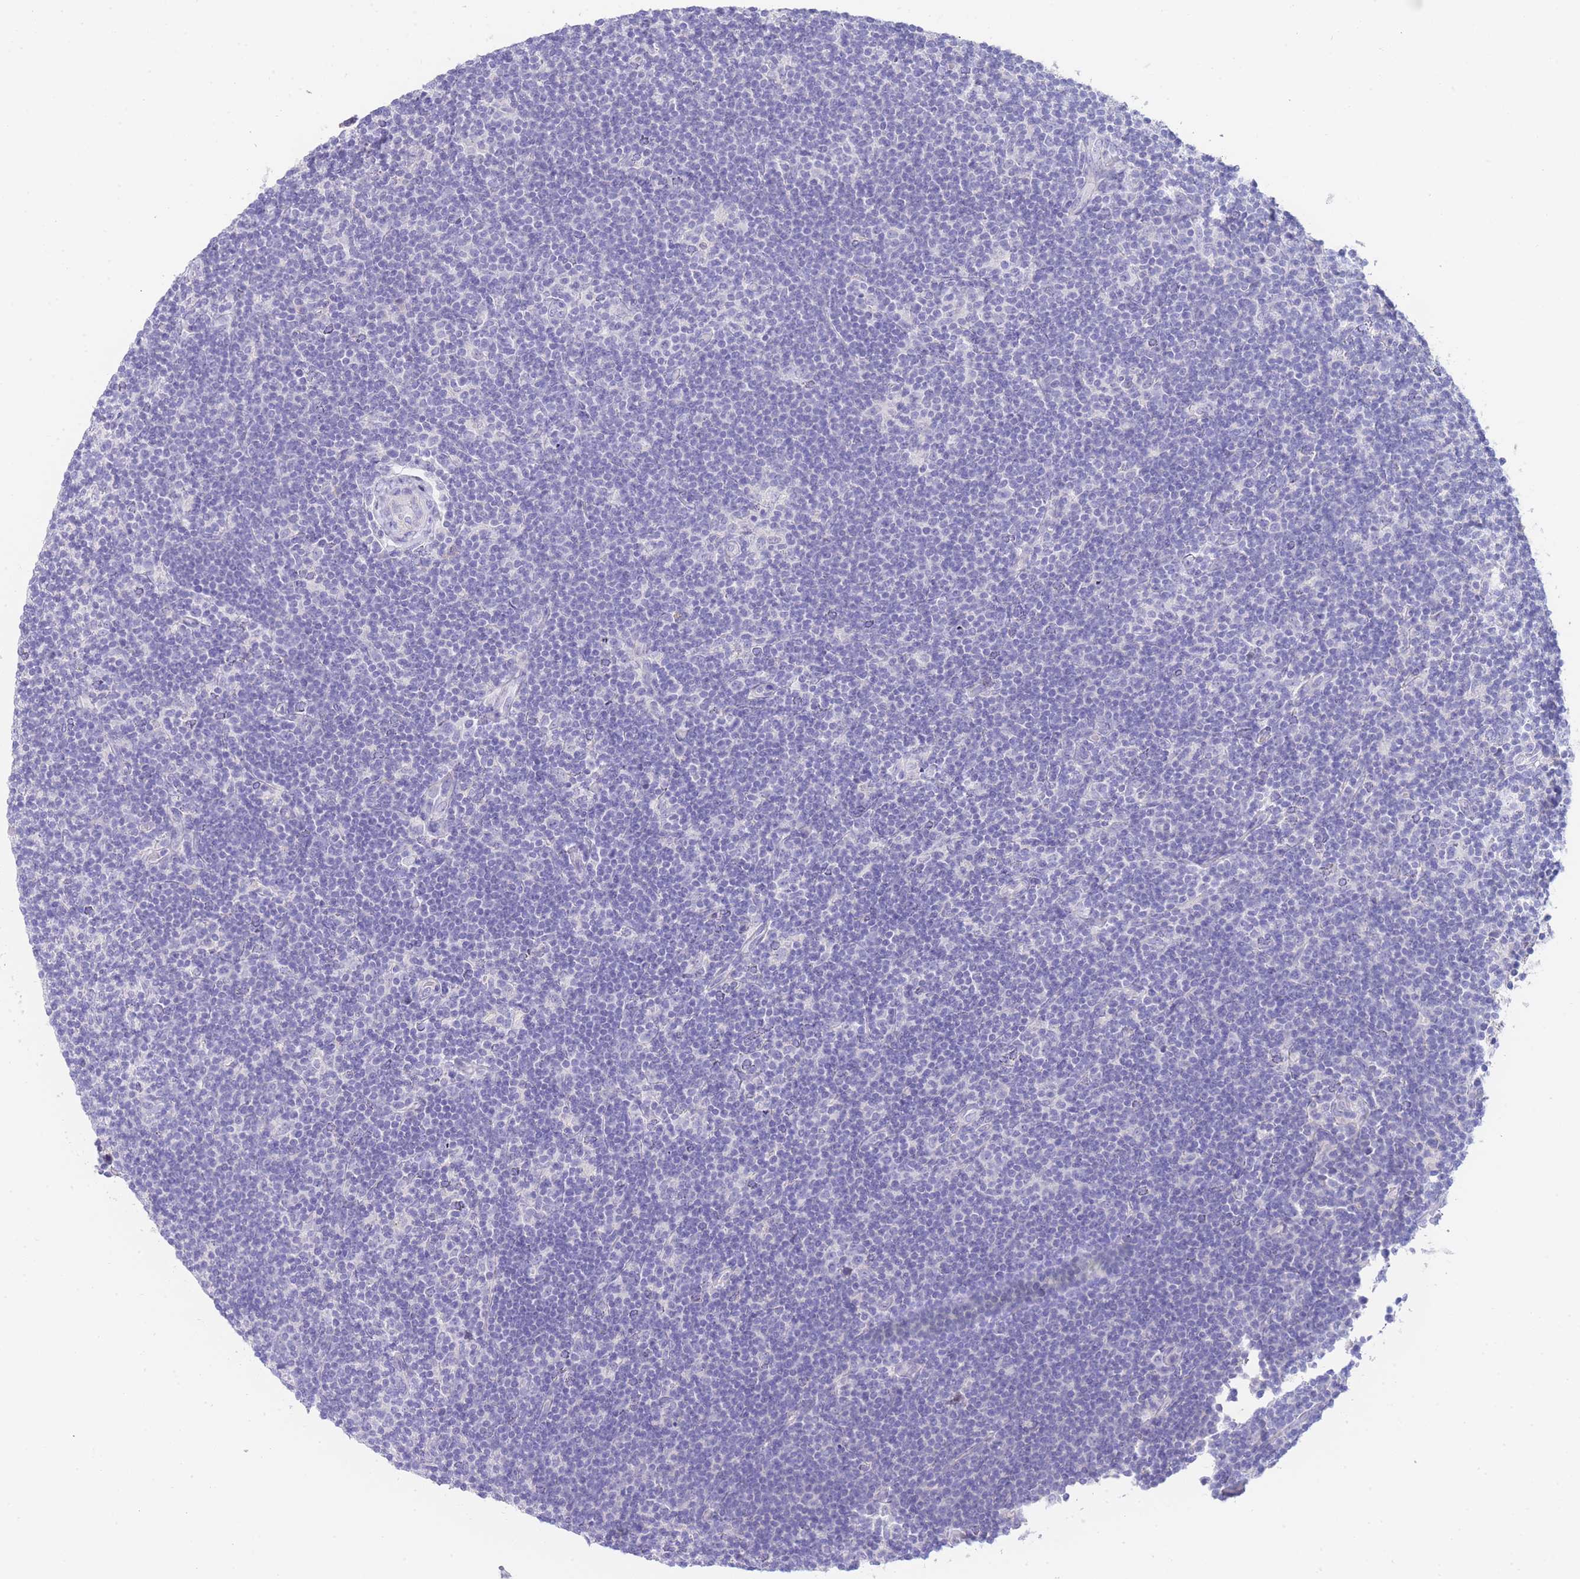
{"staining": {"intensity": "negative", "quantity": "none", "location": "none"}, "tissue": "lymphoma", "cell_type": "Tumor cells", "image_type": "cancer", "snomed": [{"axis": "morphology", "description": "Hodgkin's disease, NOS"}, {"axis": "topography", "description": "Lymph node"}], "caption": "The immunohistochemistry (IHC) histopathology image has no significant expression in tumor cells of lymphoma tissue.", "gene": "LRRC37A", "patient": {"sex": "female", "age": 57}}